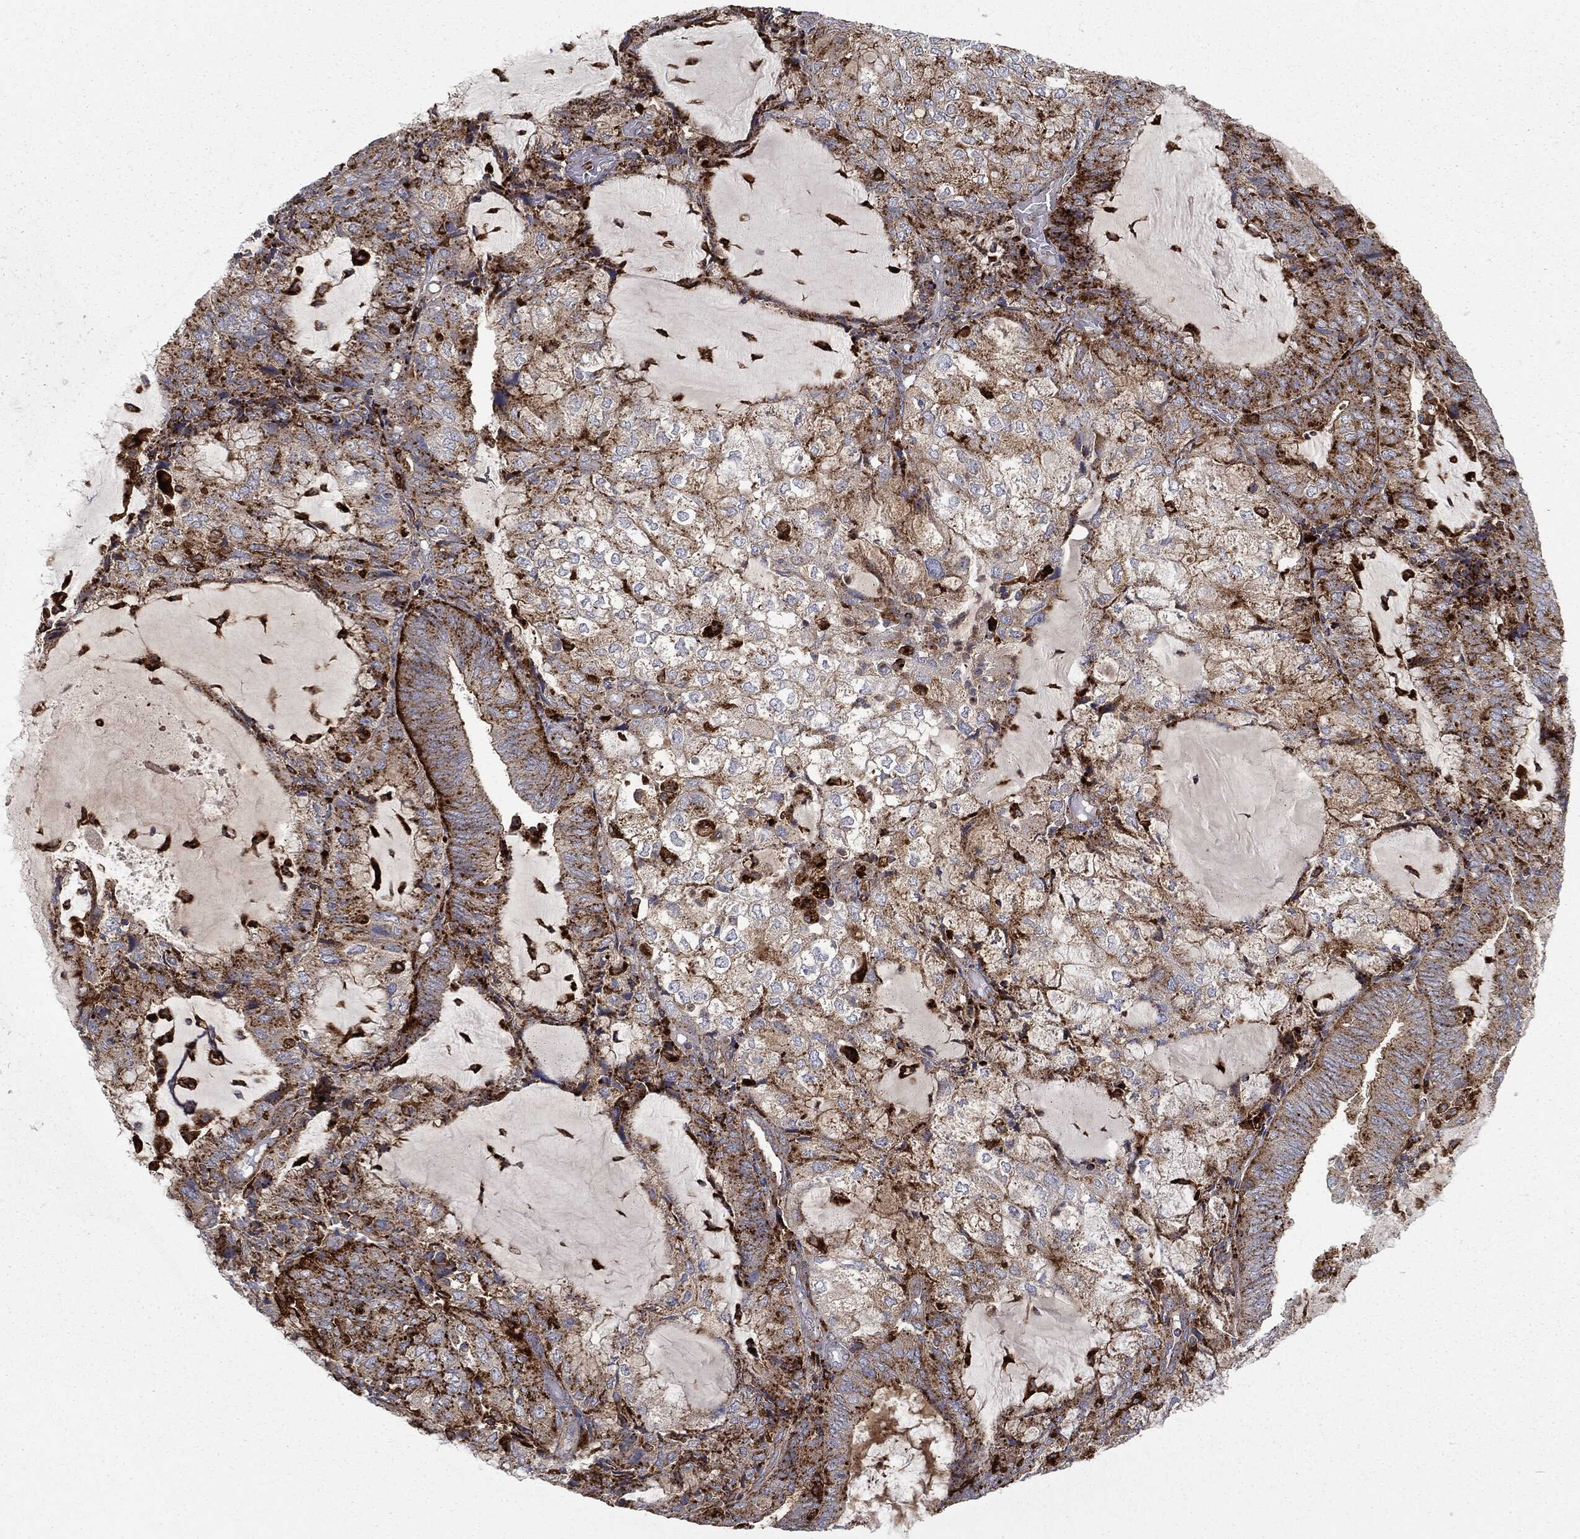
{"staining": {"intensity": "strong", "quantity": "25%-75%", "location": "cytoplasmic/membranous"}, "tissue": "endometrial cancer", "cell_type": "Tumor cells", "image_type": "cancer", "snomed": [{"axis": "morphology", "description": "Adenocarcinoma, NOS"}, {"axis": "topography", "description": "Endometrium"}], "caption": "High-magnification brightfield microscopy of endometrial adenocarcinoma stained with DAB (brown) and counterstained with hematoxylin (blue). tumor cells exhibit strong cytoplasmic/membranous expression is seen in about25%-75% of cells. (brown staining indicates protein expression, while blue staining denotes nuclei).", "gene": "CTSA", "patient": {"sex": "female", "age": 81}}